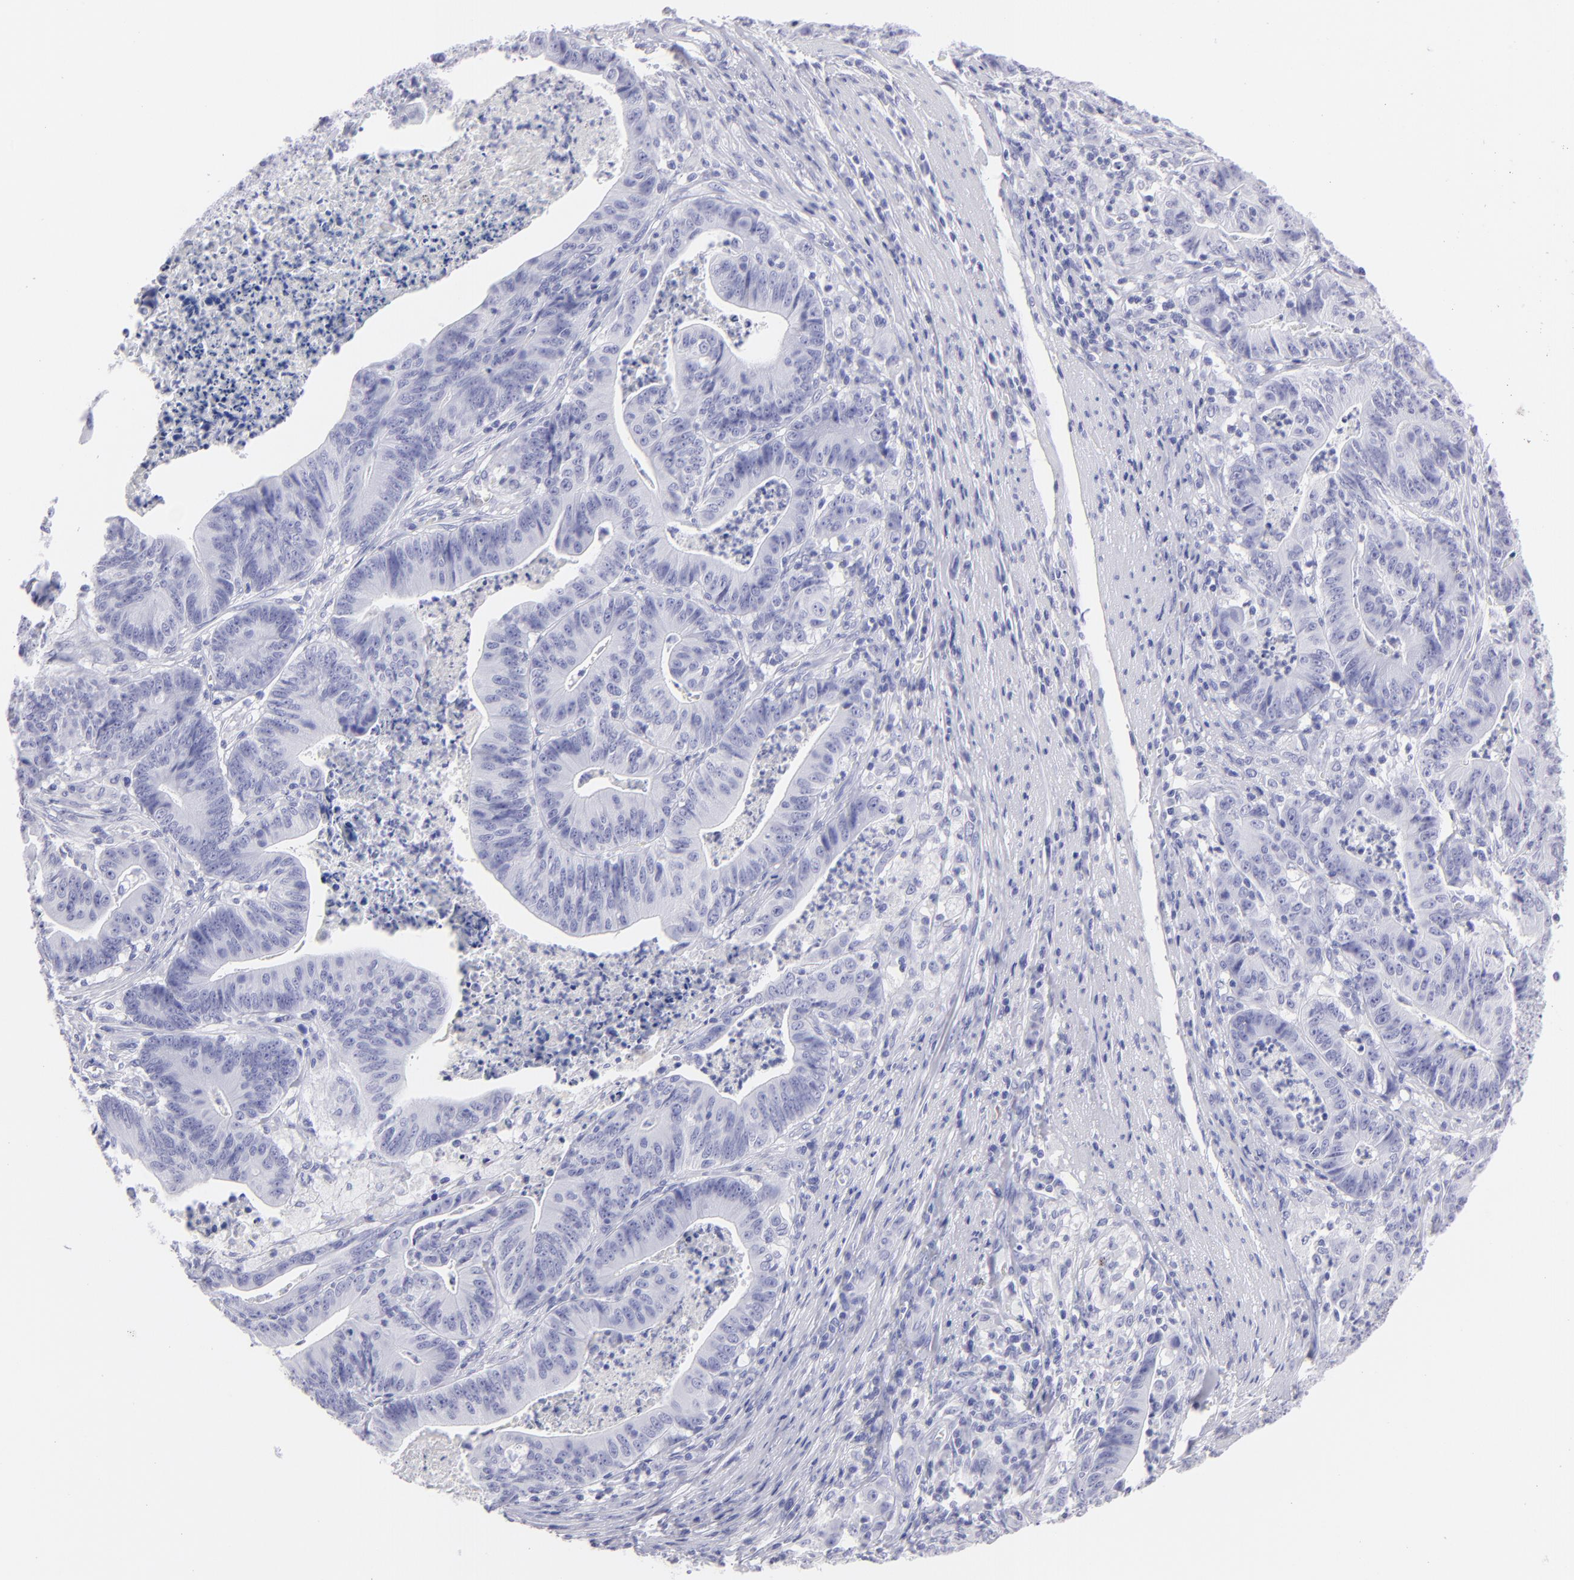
{"staining": {"intensity": "negative", "quantity": "none", "location": "none"}, "tissue": "stomach cancer", "cell_type": "Tumor cells", "image_type": "cancer", "snomed": [{"axis": "morphology", "description": "Adenocarcinoma, NOS"}, {"axis": "topography", "description": "Stomach, lower"}], "caption": "This is a micrograph of immunohistochemistry (IHC) staining of stomach adenocarcinoma, which shows no positivity in tumor cells. (DAB IHC, high magnification).", "gene": "SLC1A2", "patient": {"sex": "female", "age": 86}}